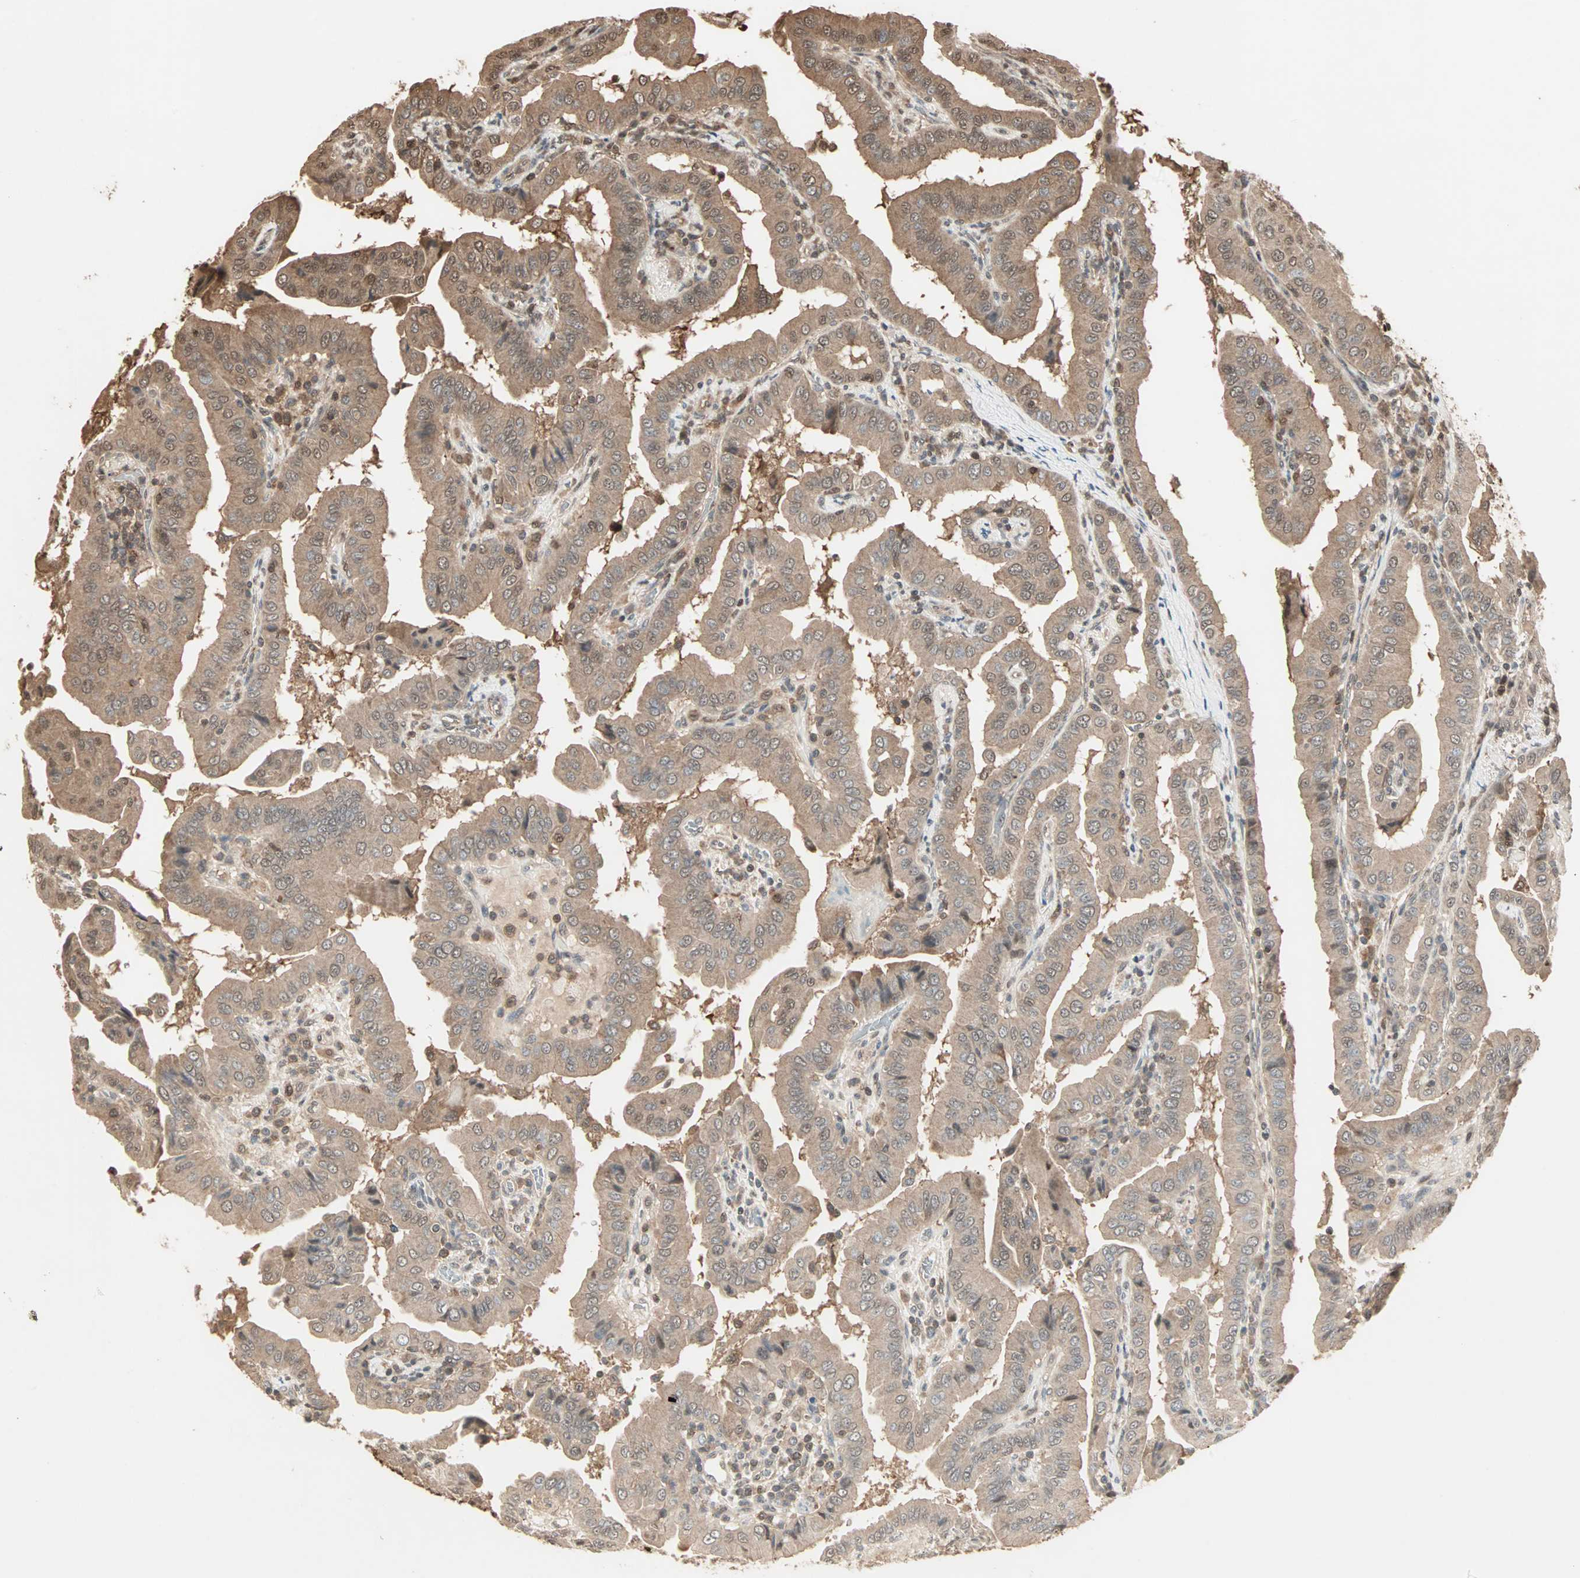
{"staining": {"intensity": "weak", "quantity": ">75%", "location": "cytoplasmic/membranous"}, "tissue": "thyroid cancer", "cell_type": "Tumor cells", "image_type": "cancer", "snomed": [{"axis": "morphology", "description": "Papillary adenocarcinoma, NOS"}, {"axis": "topography", "description": "Thyroid gland"}], "caption": "Tumor cells reveal low levels of weak cytoplasmic/membranous positivity in approximately >75% of cells in human papillary adenocarcinoma (thyroid). Using DAB (brown) and hematoxylin (blue) stains, captured at high magnification using brightfield microscopy.", "gene": "DRG2", "patient": {"sex": "male", "age": 33}}